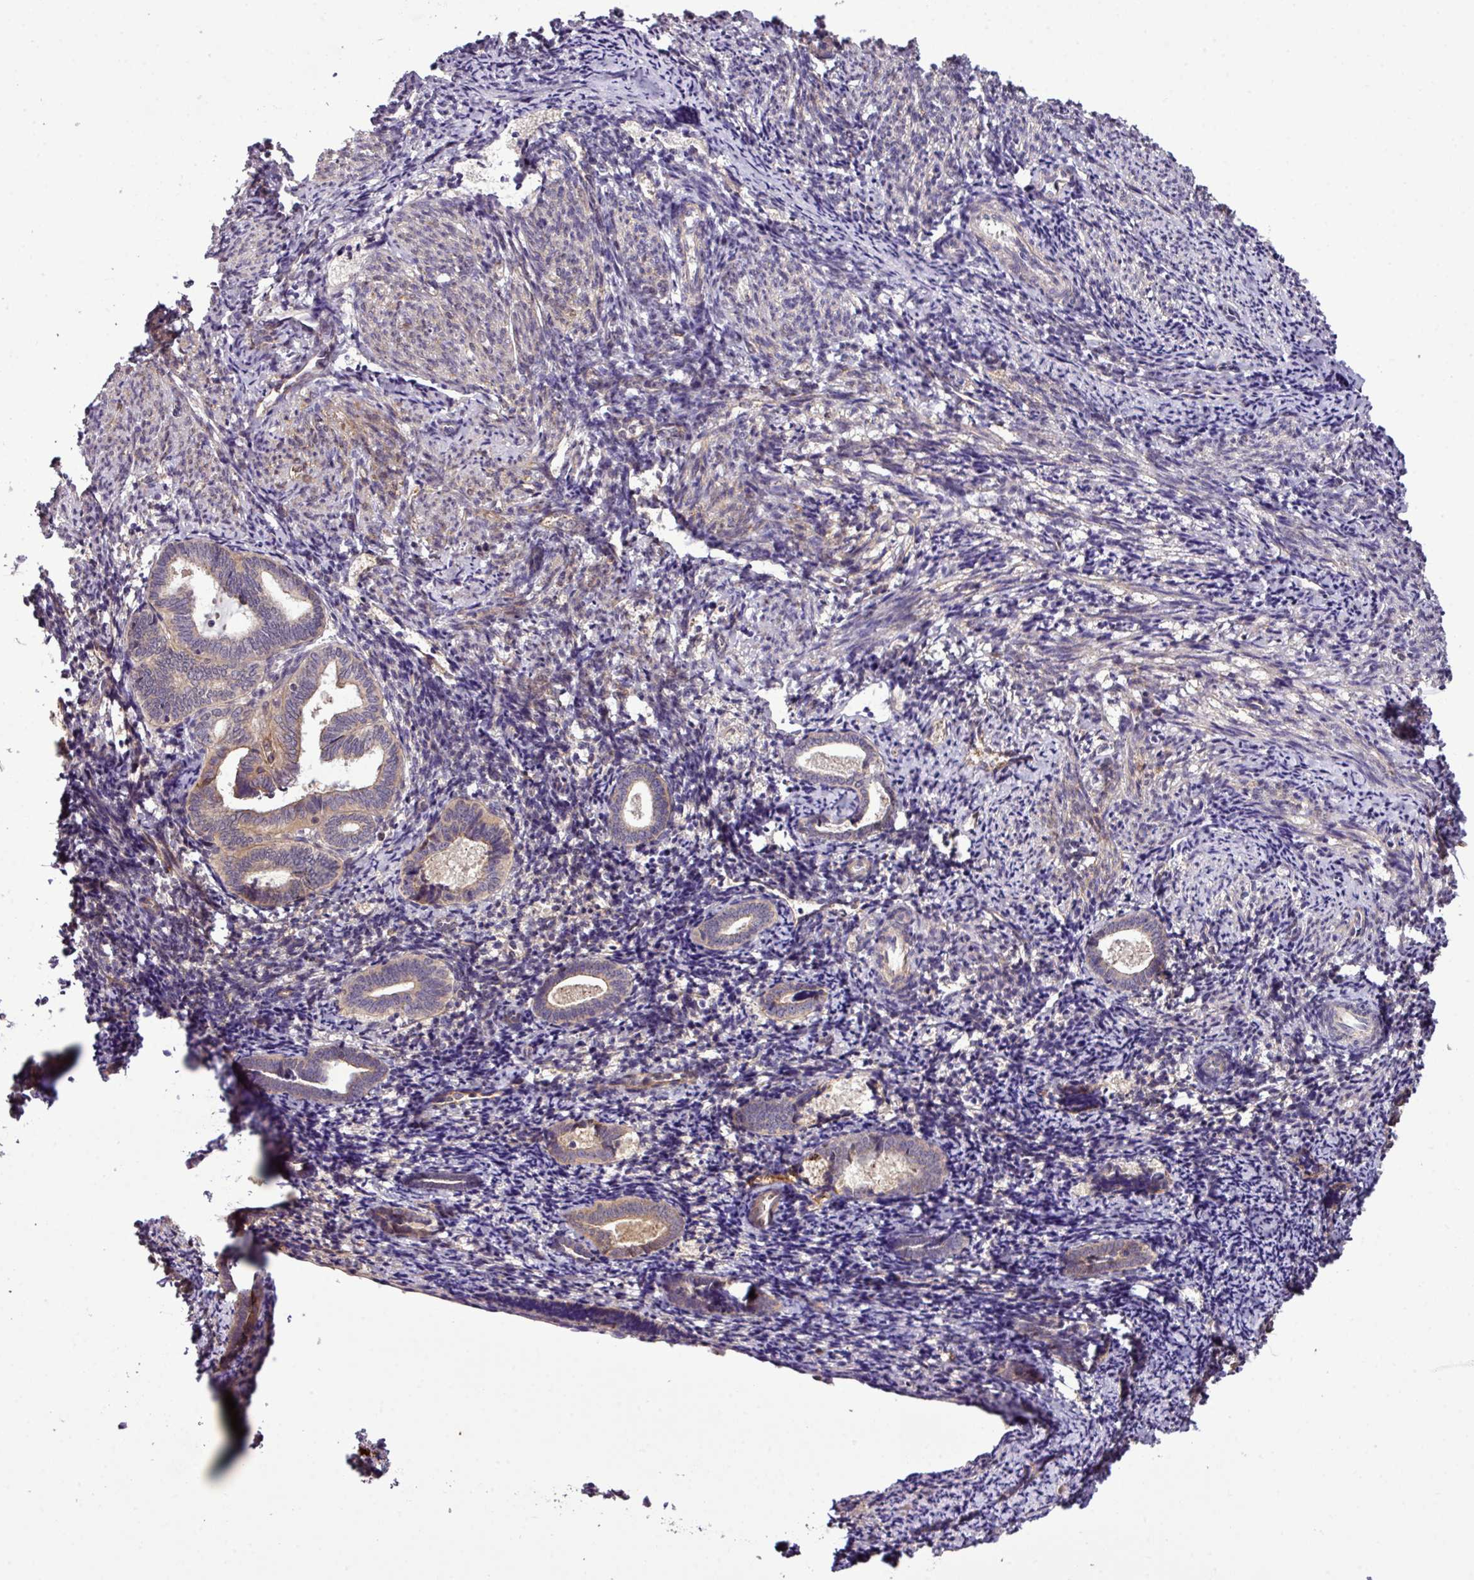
{"staining": {"intensity": "negative", "quantity": "none", "location": "none"}, "tissue": "endometrium", "cell_type": "Cells in endometrial stroma", "image_type": "normal", "snomed": [{"axis": "morphology", "description": "Normal tissue, NOS"}, {"axis": "topography", "description": "Endometrium"}], "caption": "Immunohistochemical staining of normal endometrium demonstrates no significant staining in cells in endometrial stroma.", "gene": "XIAP", "patient": {"sex": "female", "age": 54}}